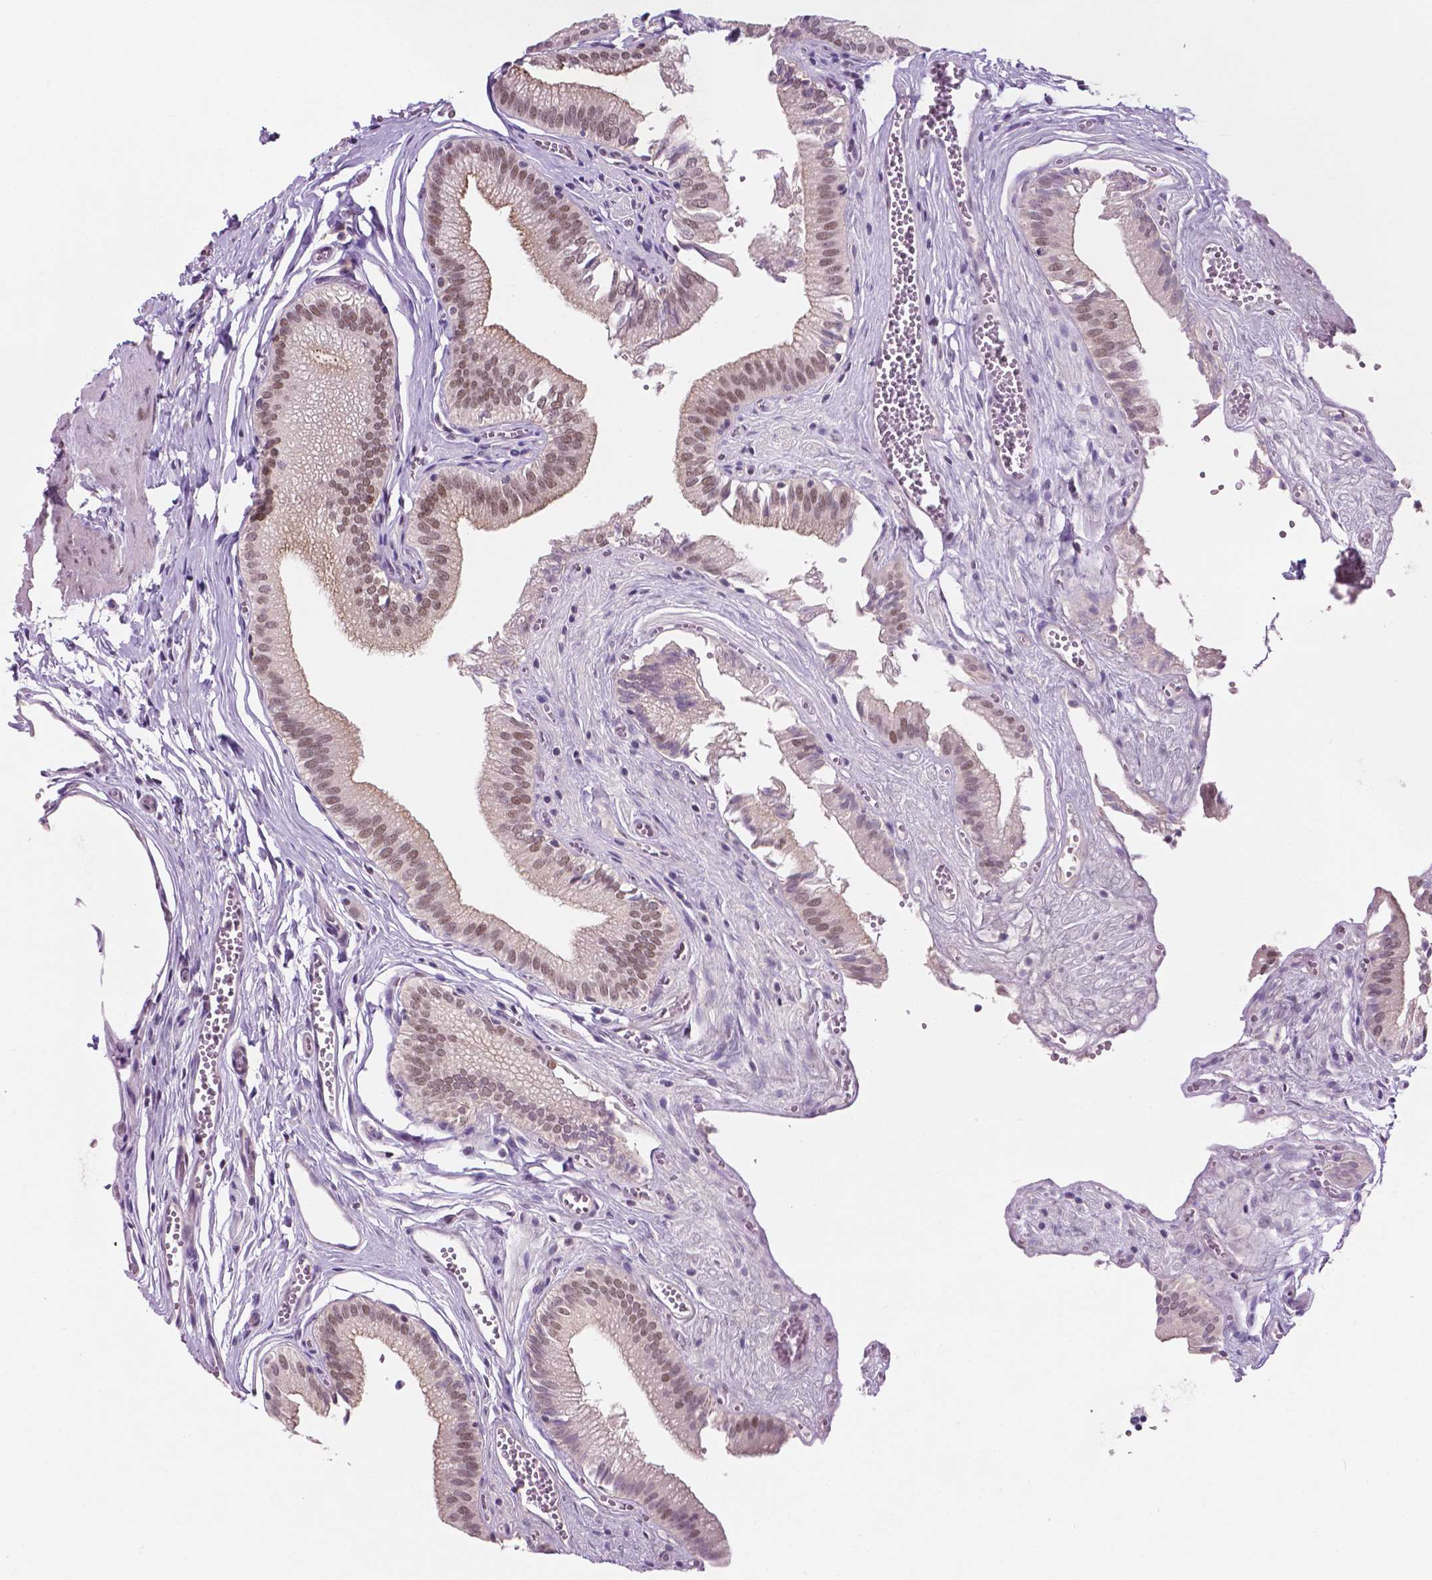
{"staining": {"intensity": "moderate", "quantity": ">75%", "location": "cytoplasmic/membranous,nuclear"}, "tissue": "gallbladder", "cell_type": "Glandular cells", "image_type": "normal", "snomed": [{"axis": "morphology", "description": "Normal tissue, NOS"}, {"axis": "topography", "description": "Gallbladder"}, {"axis": "topography", "description": "Peripheral nerve tissue"}], "caption": "Immunohistochemistry staining of benign gallbladder, which exhibits medium levels of moderate cytoplasmic/membranous,nuclear expression in about >75% of glandular cells indicating moderate cytoplasmic/membranous,nuclear protein positivity. The staining was performed using DAB (3,3'-diaminobenzidine) (brown) for protein detection and nuclei were counterstained in hematoxylin (blue).", "gene": "FAM50B", "patient": {"sex": "male", "age": 17}}